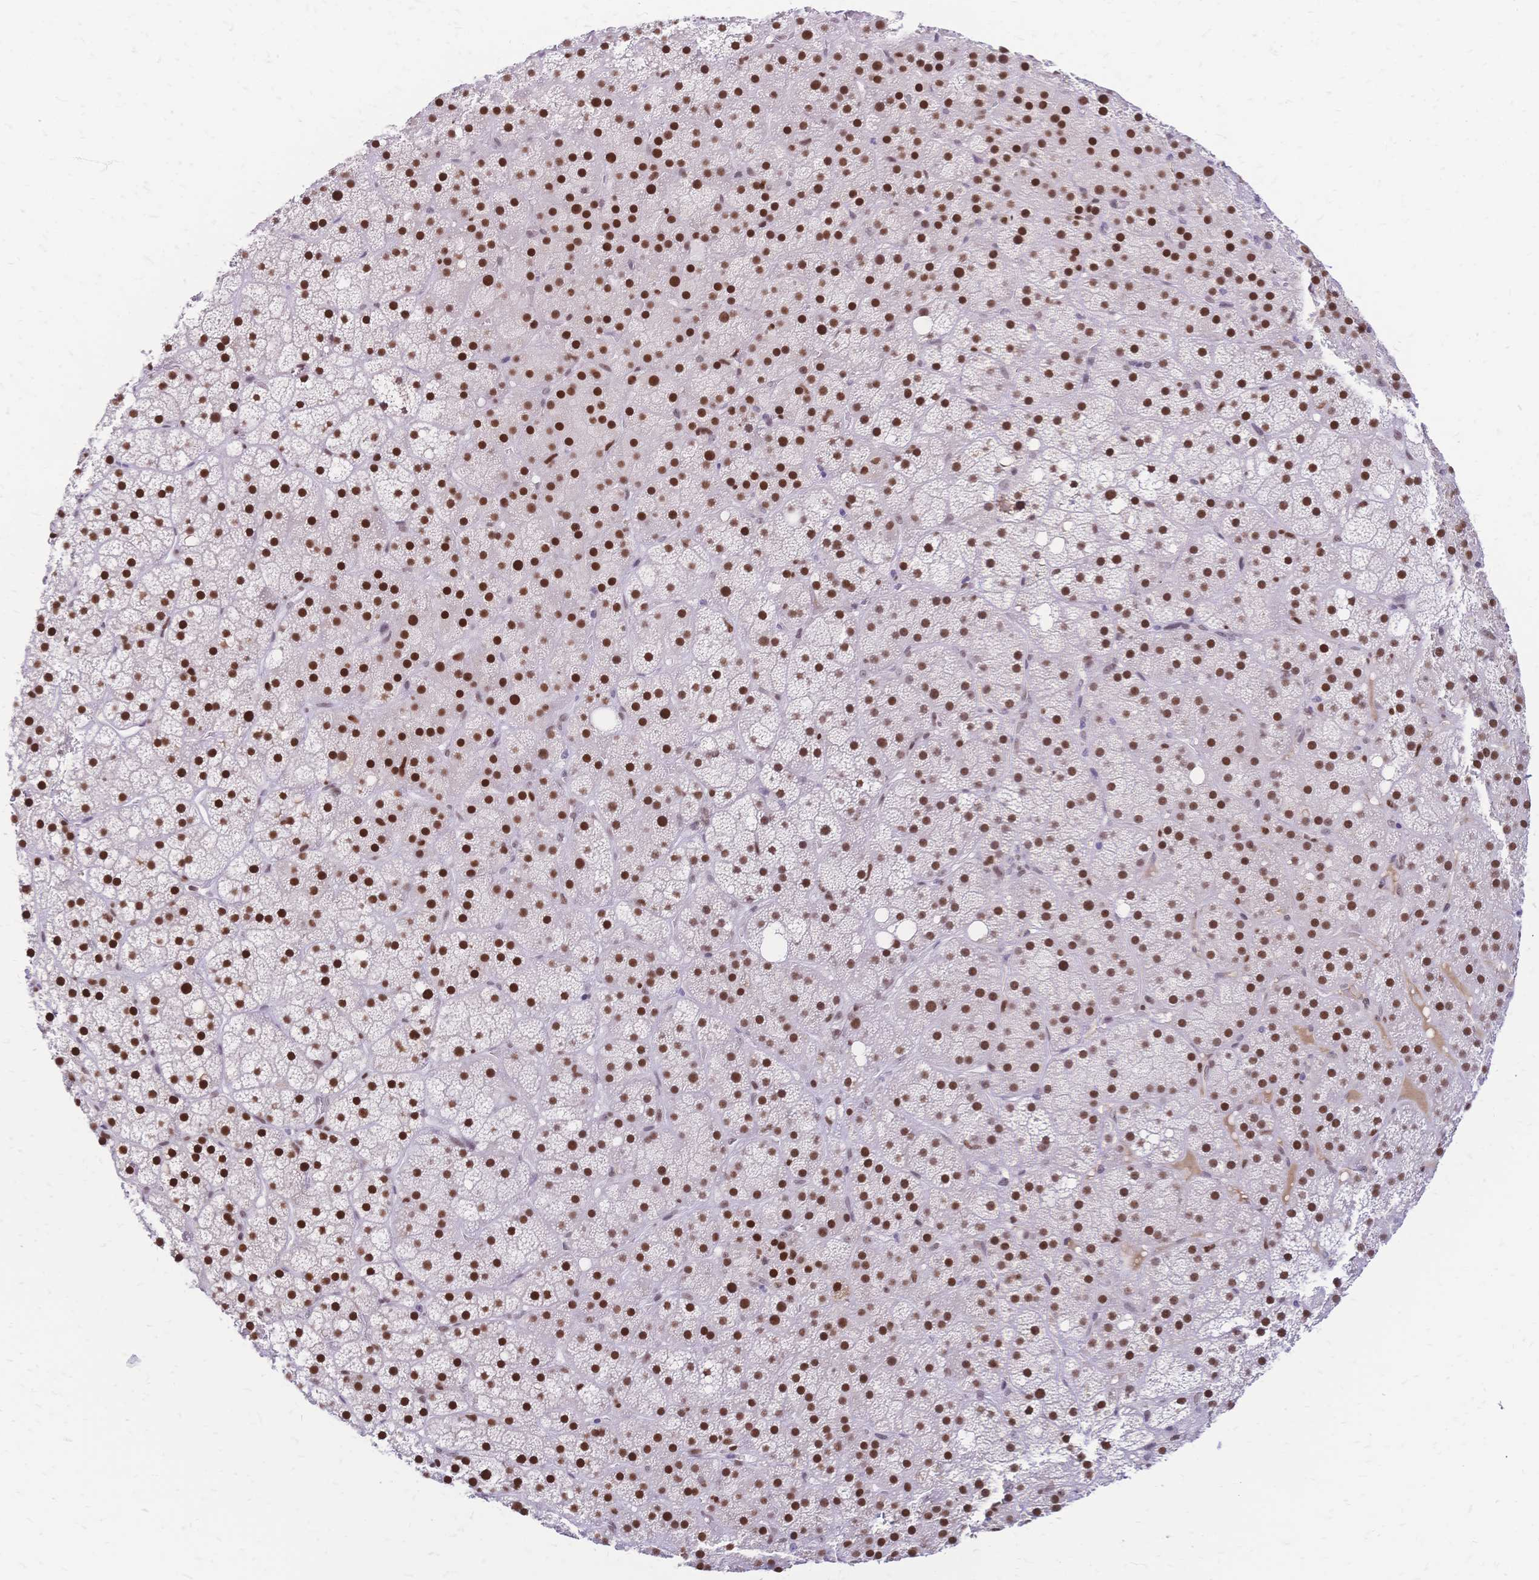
{"staining": {"intensity": "strong", "quantity": ">75%", "location": "nuclear"}, "tissue": "adrenal gland", "cell_type": "Glandular cells", "image_type": "normal", "snomed": [{"axis": "morphology", "description": "Normal tissue, NOS"}, {"axis": "topography", "description": "Adrenal gland"}], "caption": "Immunohistochemistry (IHC) (DAB) staining of unremarkable adrenal gland displays strong nuclear protein staining in approximately >75% of glandular cells. The staining was performed using DAB (3,3'-diaminobenzidine) to visualize the protein expression in brown, while the nuclei were stained in blue with hematoxylin (Magnification: 20x).", "gene": "NFIC", "patient": {"sex": "male", "age": 53}}